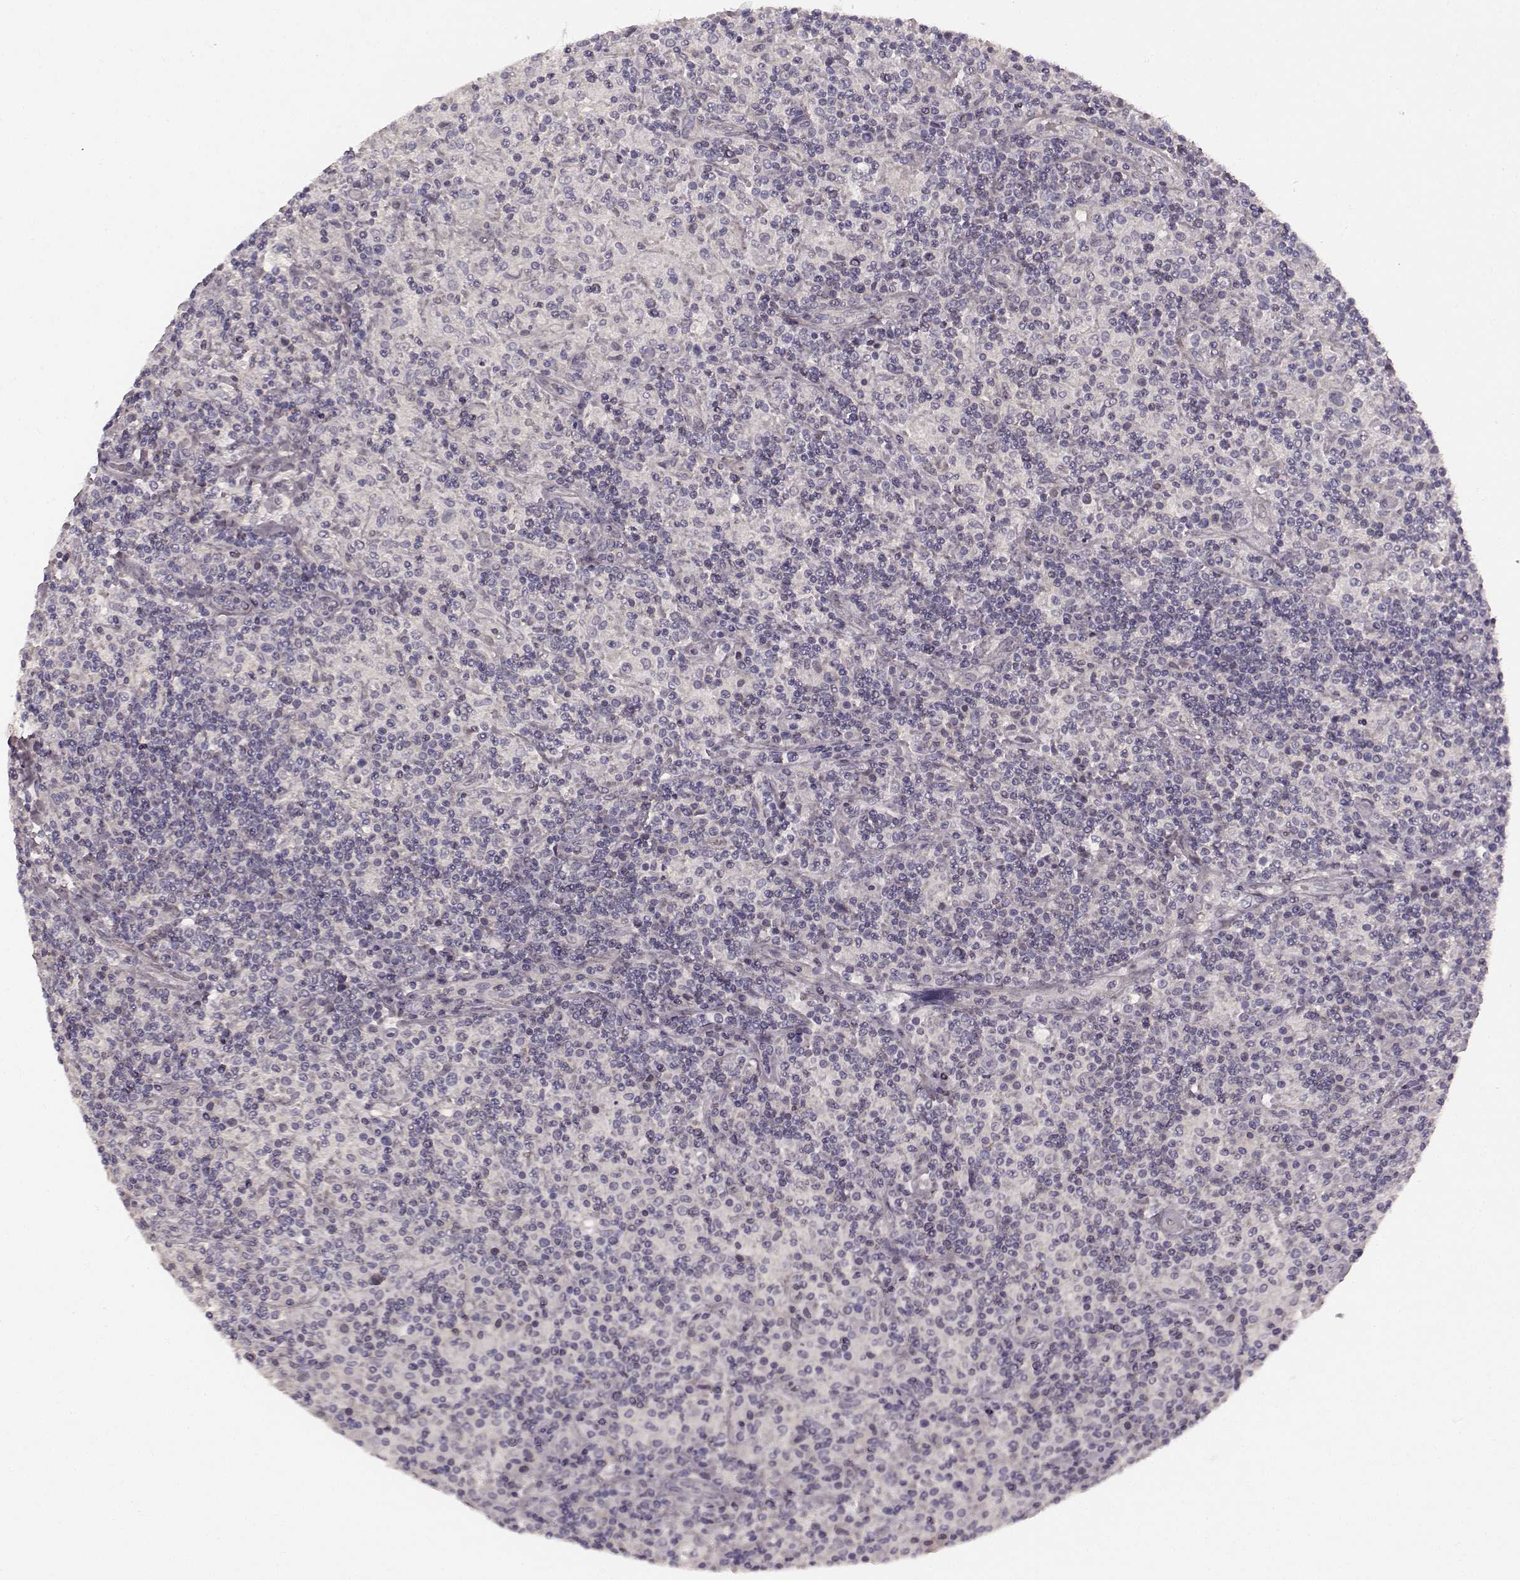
{"staining": {"intensity": "negative", "quantity": "none", "location": "none"}, "tissue": "lymphoma", "cell_type": "Tumor cells", "image_type": "cancer", "snomed": [{"axis": "morphology", "description": "Hodgkin's disease, NOS"}, {"axis": "topography", "description": "Lymph node"}], "caption": "An image of human Hodgkin's disease is negative for staining in tumor cells.", "gene": "PRKCE", "patient": {"sex": "male", "age": 70}}